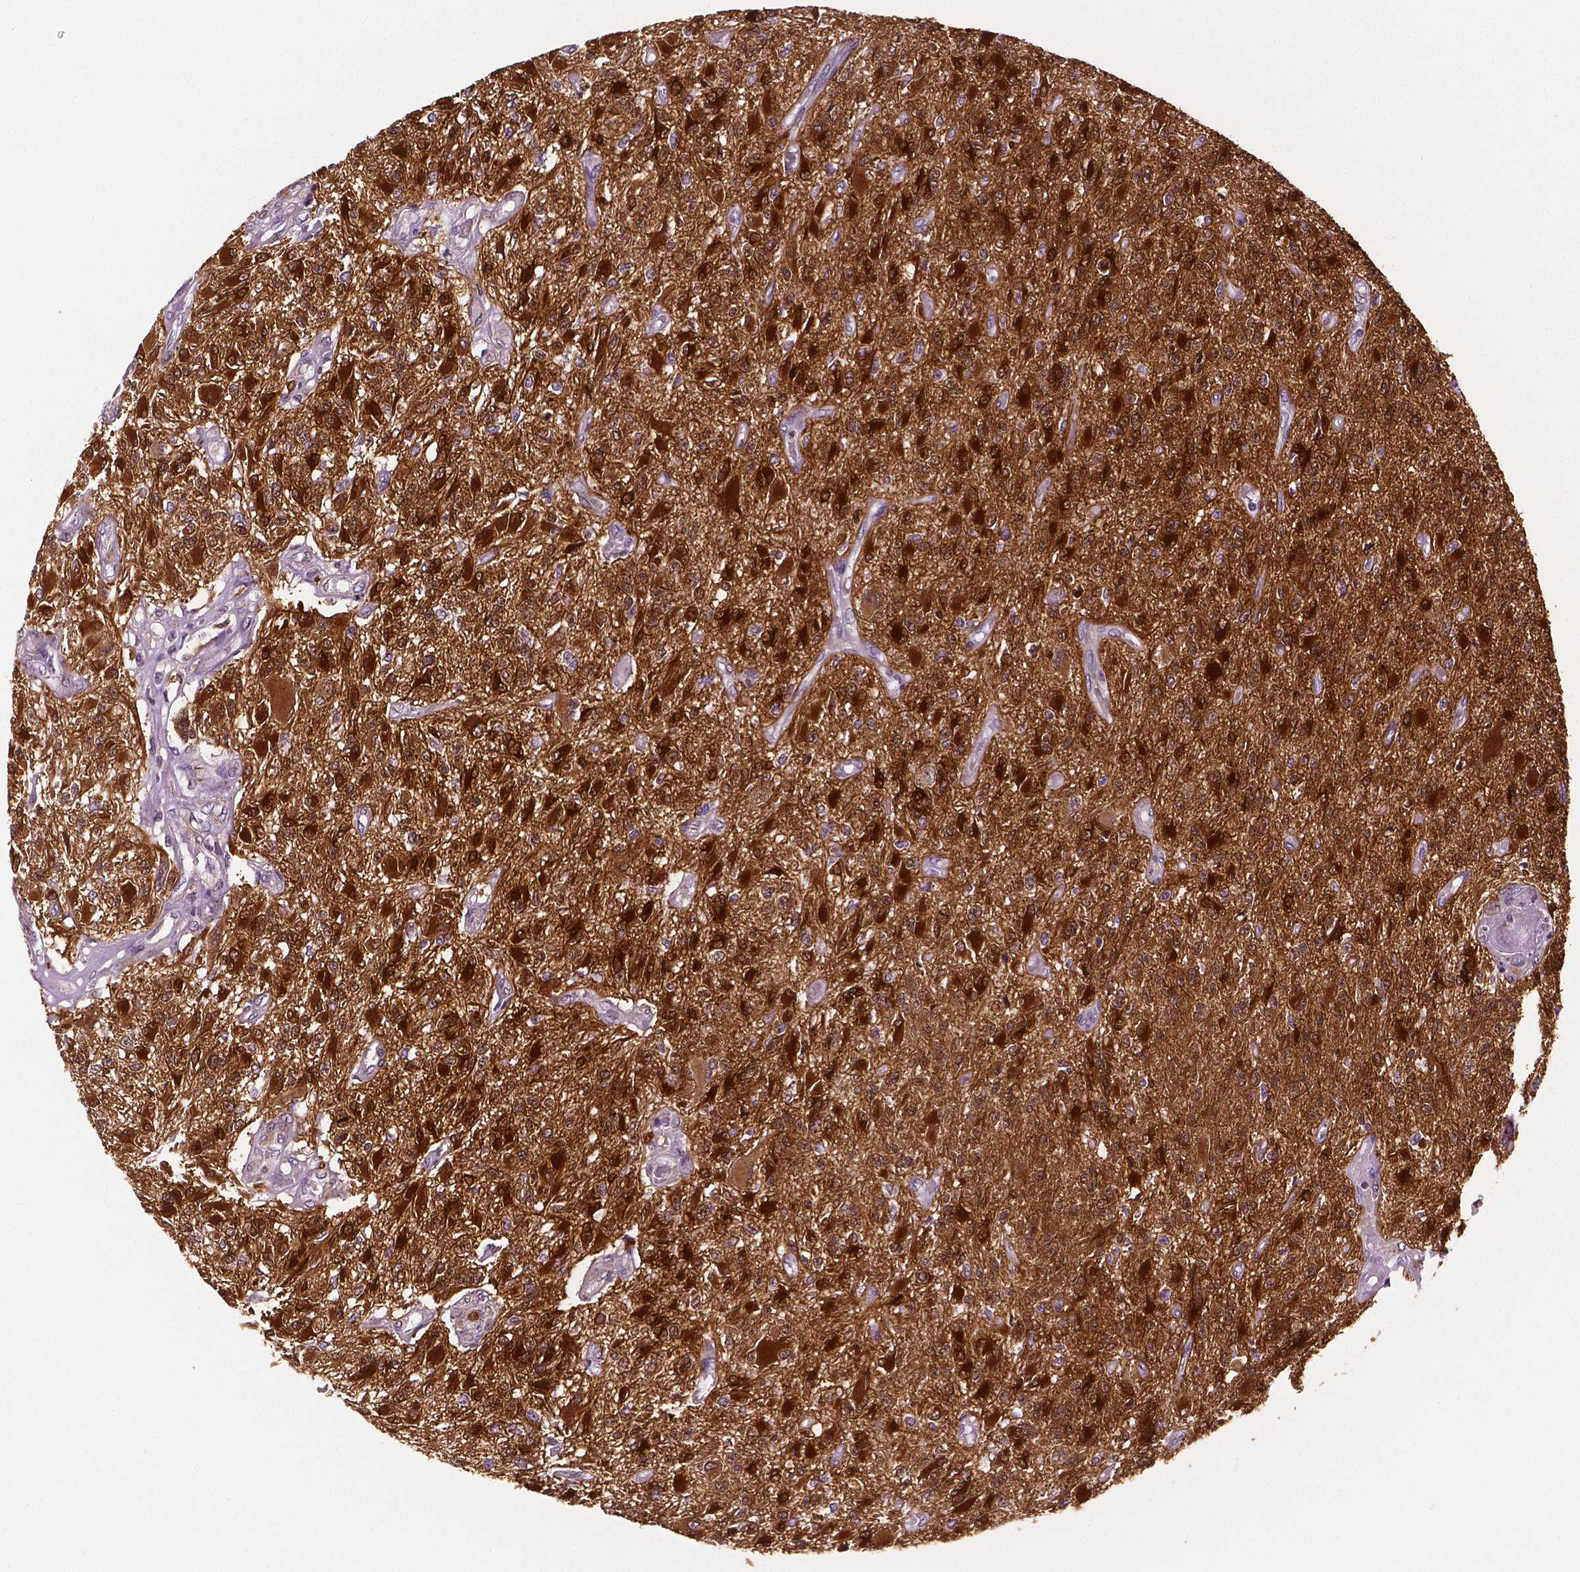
{"staining": {"intensity": "strong", "quantity": ">75%", "location": "cytoplasmic/membranous,nuclear"}, "tissue": "glioma", "cell_type": "Tumor cells", "image_type": "cancer", "snomed": [{"axis": "morphology", "description": "Glioma, malignant, High grade"}, {"axis": "topography", "description": "Brain"}], "caption": "Strong cytoplasmic/membranous and nuclear expression is appreciated in about >75% of tumor cells in malignant glioma (high-grade). (brown staining indicates protein expression, while blue staining denotes nuclei).", "gene": "PHGDH", "patient": {"sex": "female", "age": 63}}